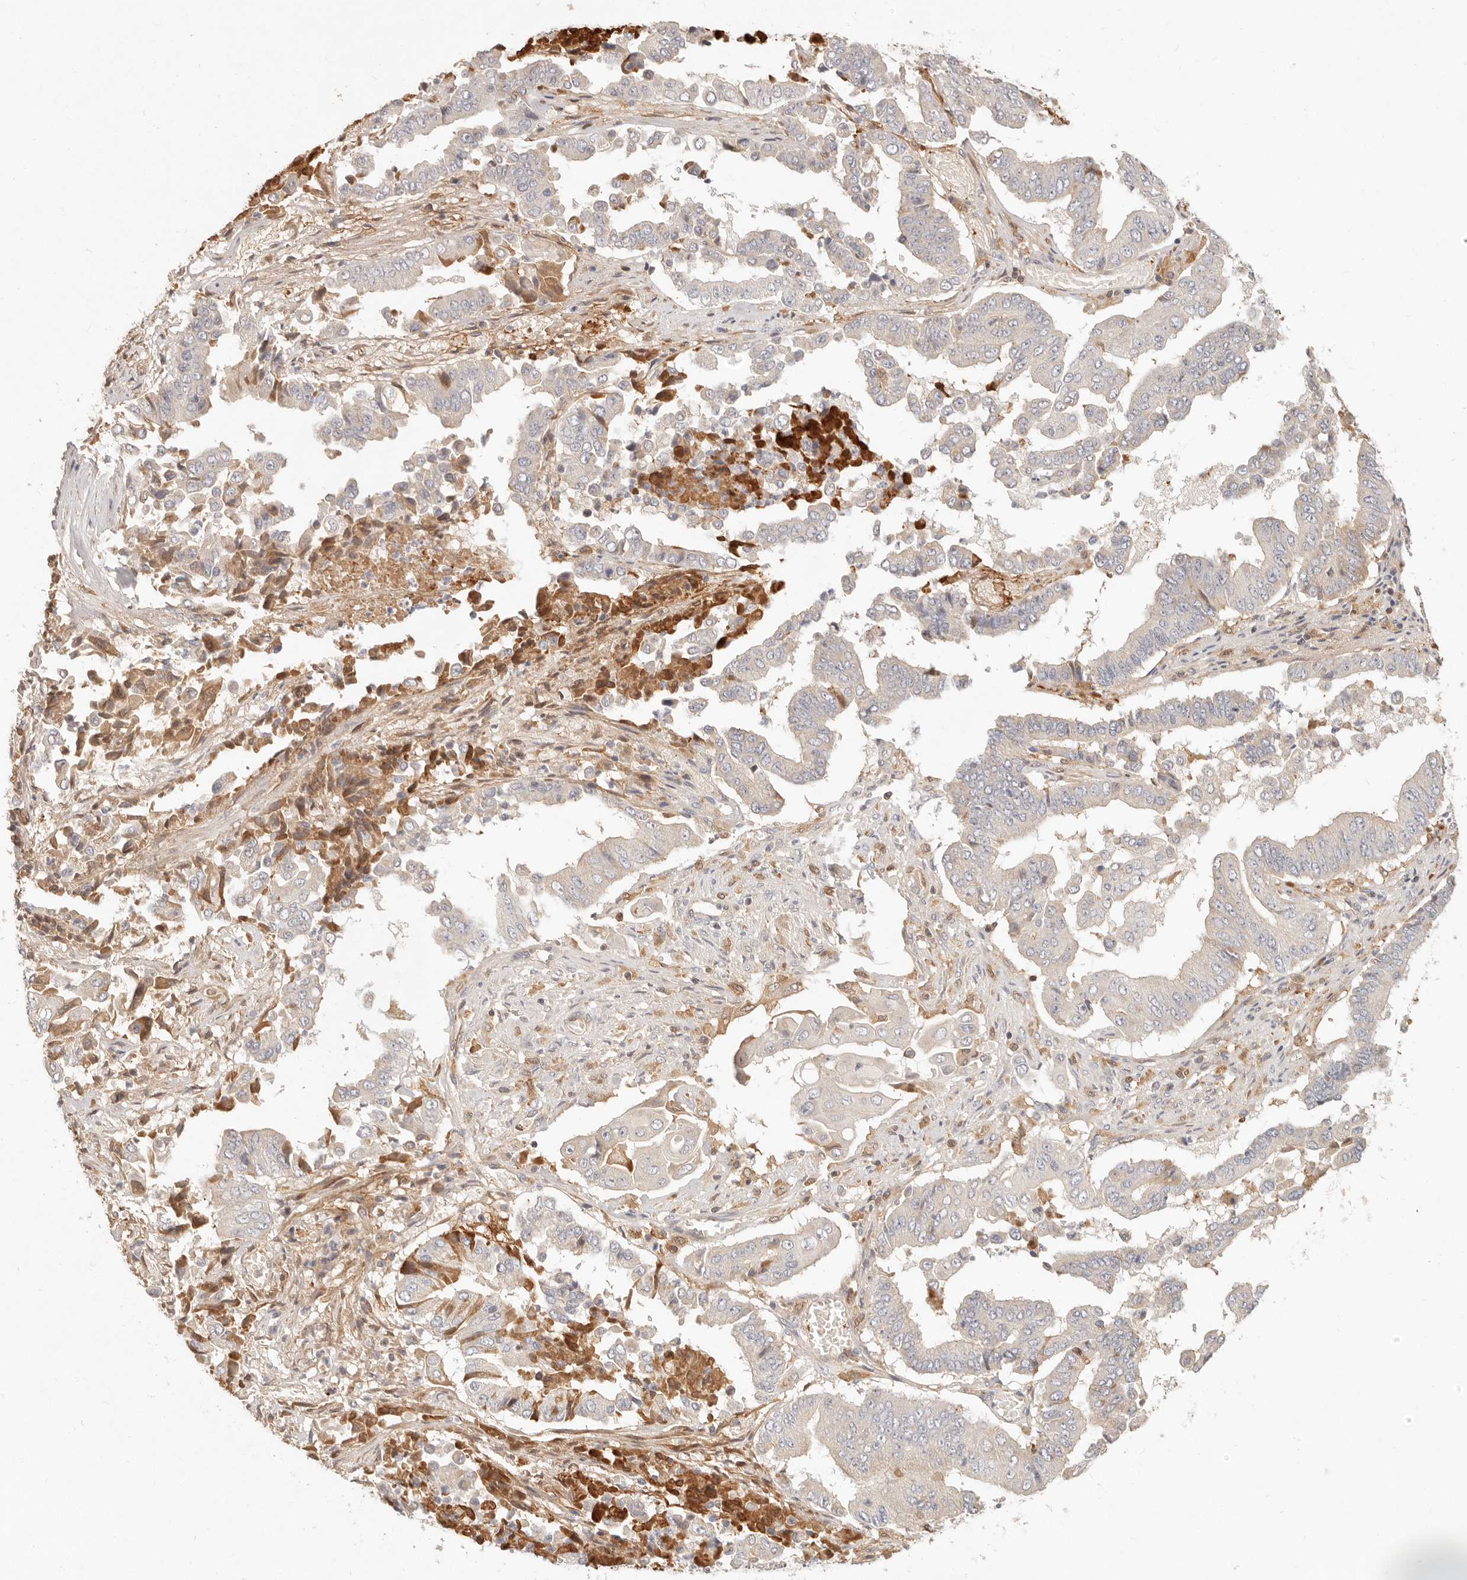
{"staining": {"intensity": "negative", "quantity": "none", "location": "none"}, "tissue": "pancreatic cancer", "cell_type": "Tumor cells", "image_type": "cancer", "snomed": [{"axis": "morphology", "description": "Adenocarcinoma, NOS"}, {"axis": "topography", "description": "Pancreas"}], "caption": "Protein analysis of pancreatic cancer exhibits no significant positivity in tumor cells.", "gene": "NECAP2", "patient": {"sex": "female", "age": 77}}